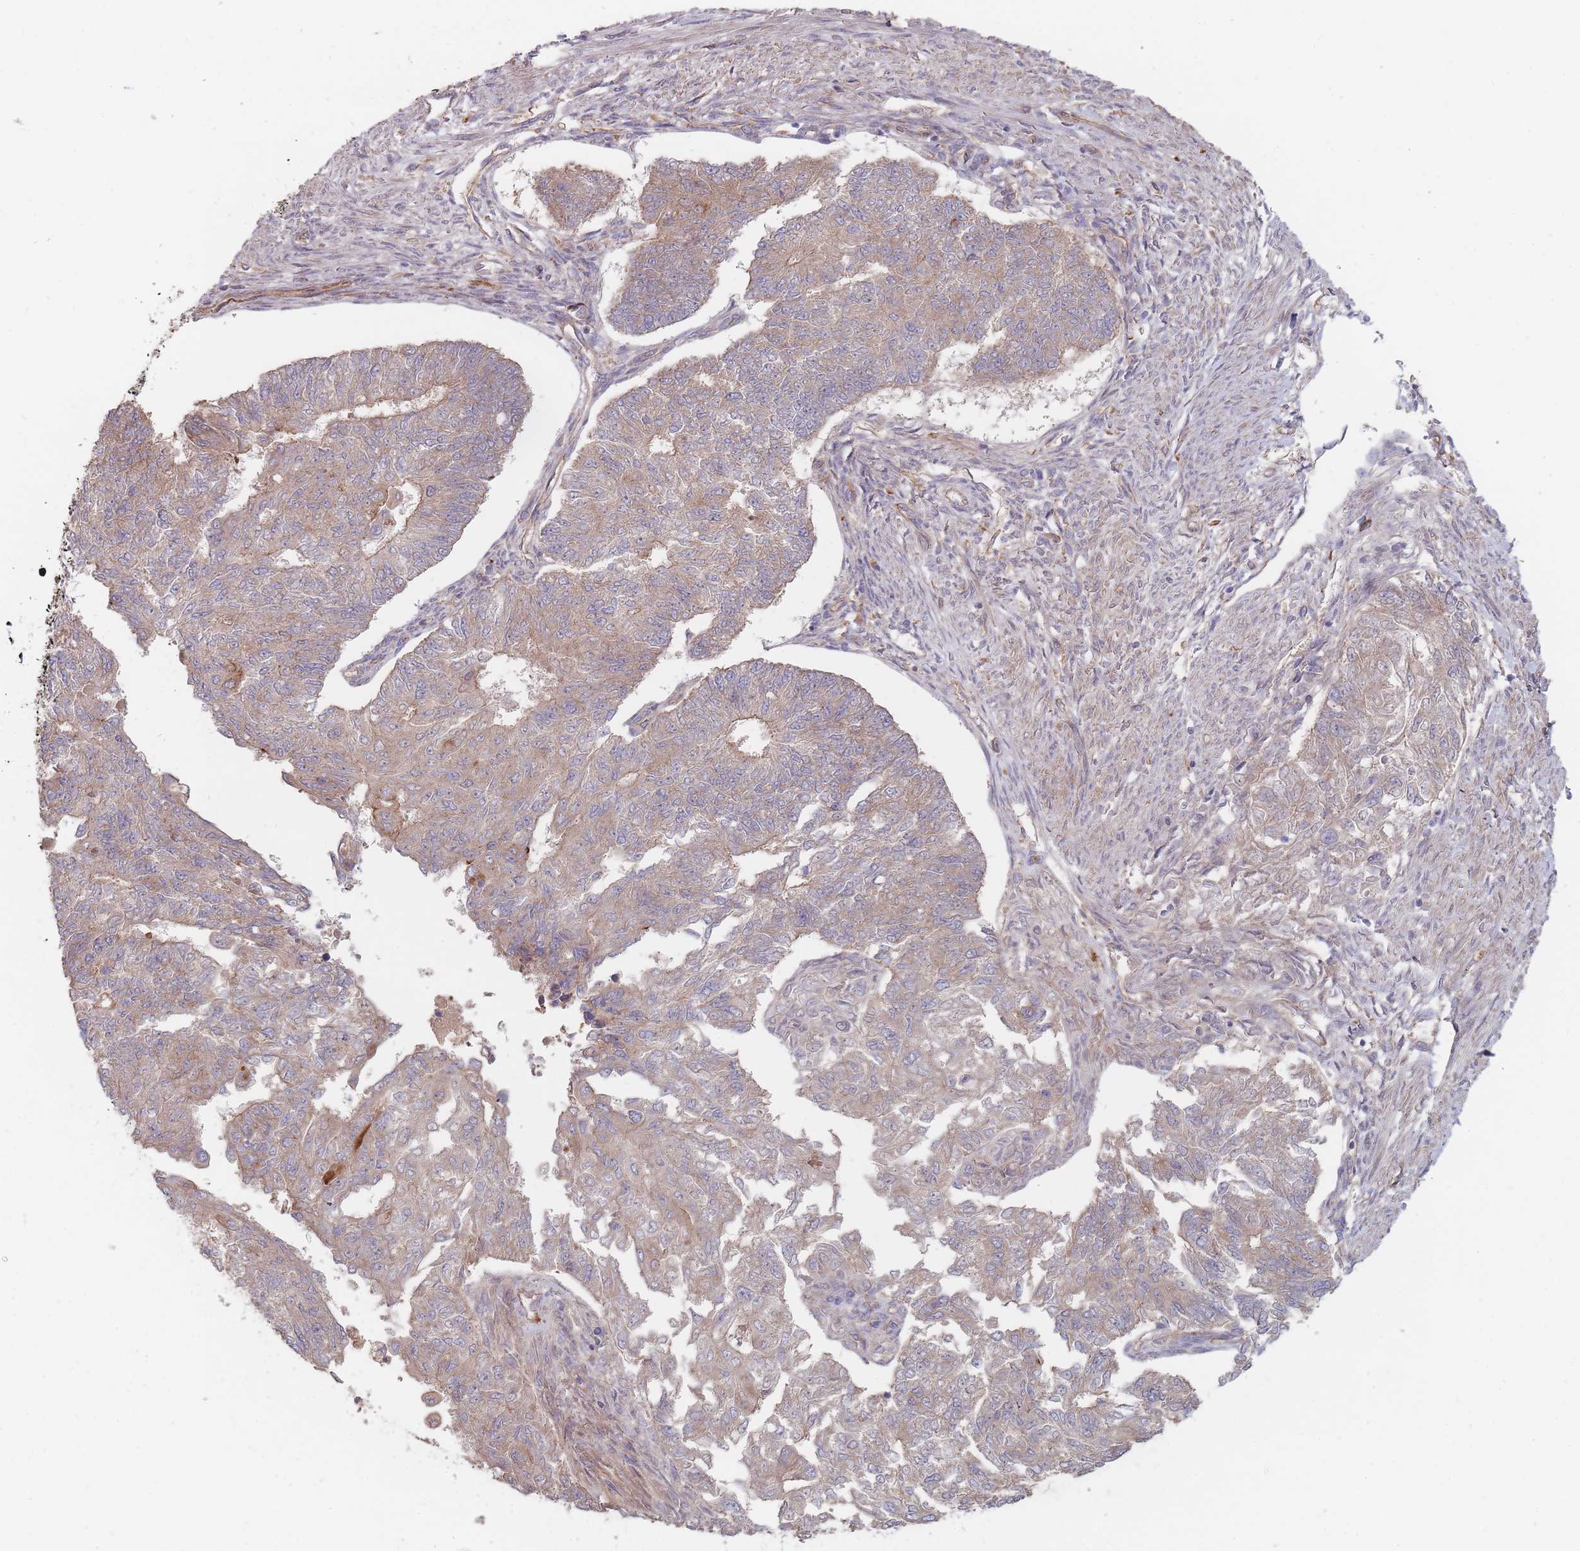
{"staining": {"intensity": "weak", "quantity": "25%-75%", "location": "cytoplasmic/membranous"}, "tissue": "endometrial cancer", "cell_type": "Tumor cells", "image_type": "cancer", "snomed": [{"axis": "morphology", "description": "Adenocarcinoma, NOS"}, {"axis": "topography", "description": "Endometrium"}], "caption": "Brown immunohistochemical staining in human endometrial cancer reveals weak cytoplasmic/membranous staining in approximately 25%-75% of tumor cells. The protein is stained brown, and the nuclei are stained in blue (DAB (3,3'-diaminobenzidine) IHC with brightfield microscopy, high magnification).", "gene": "THSD7B", "patient": {"sex": "female", "age": 32}}